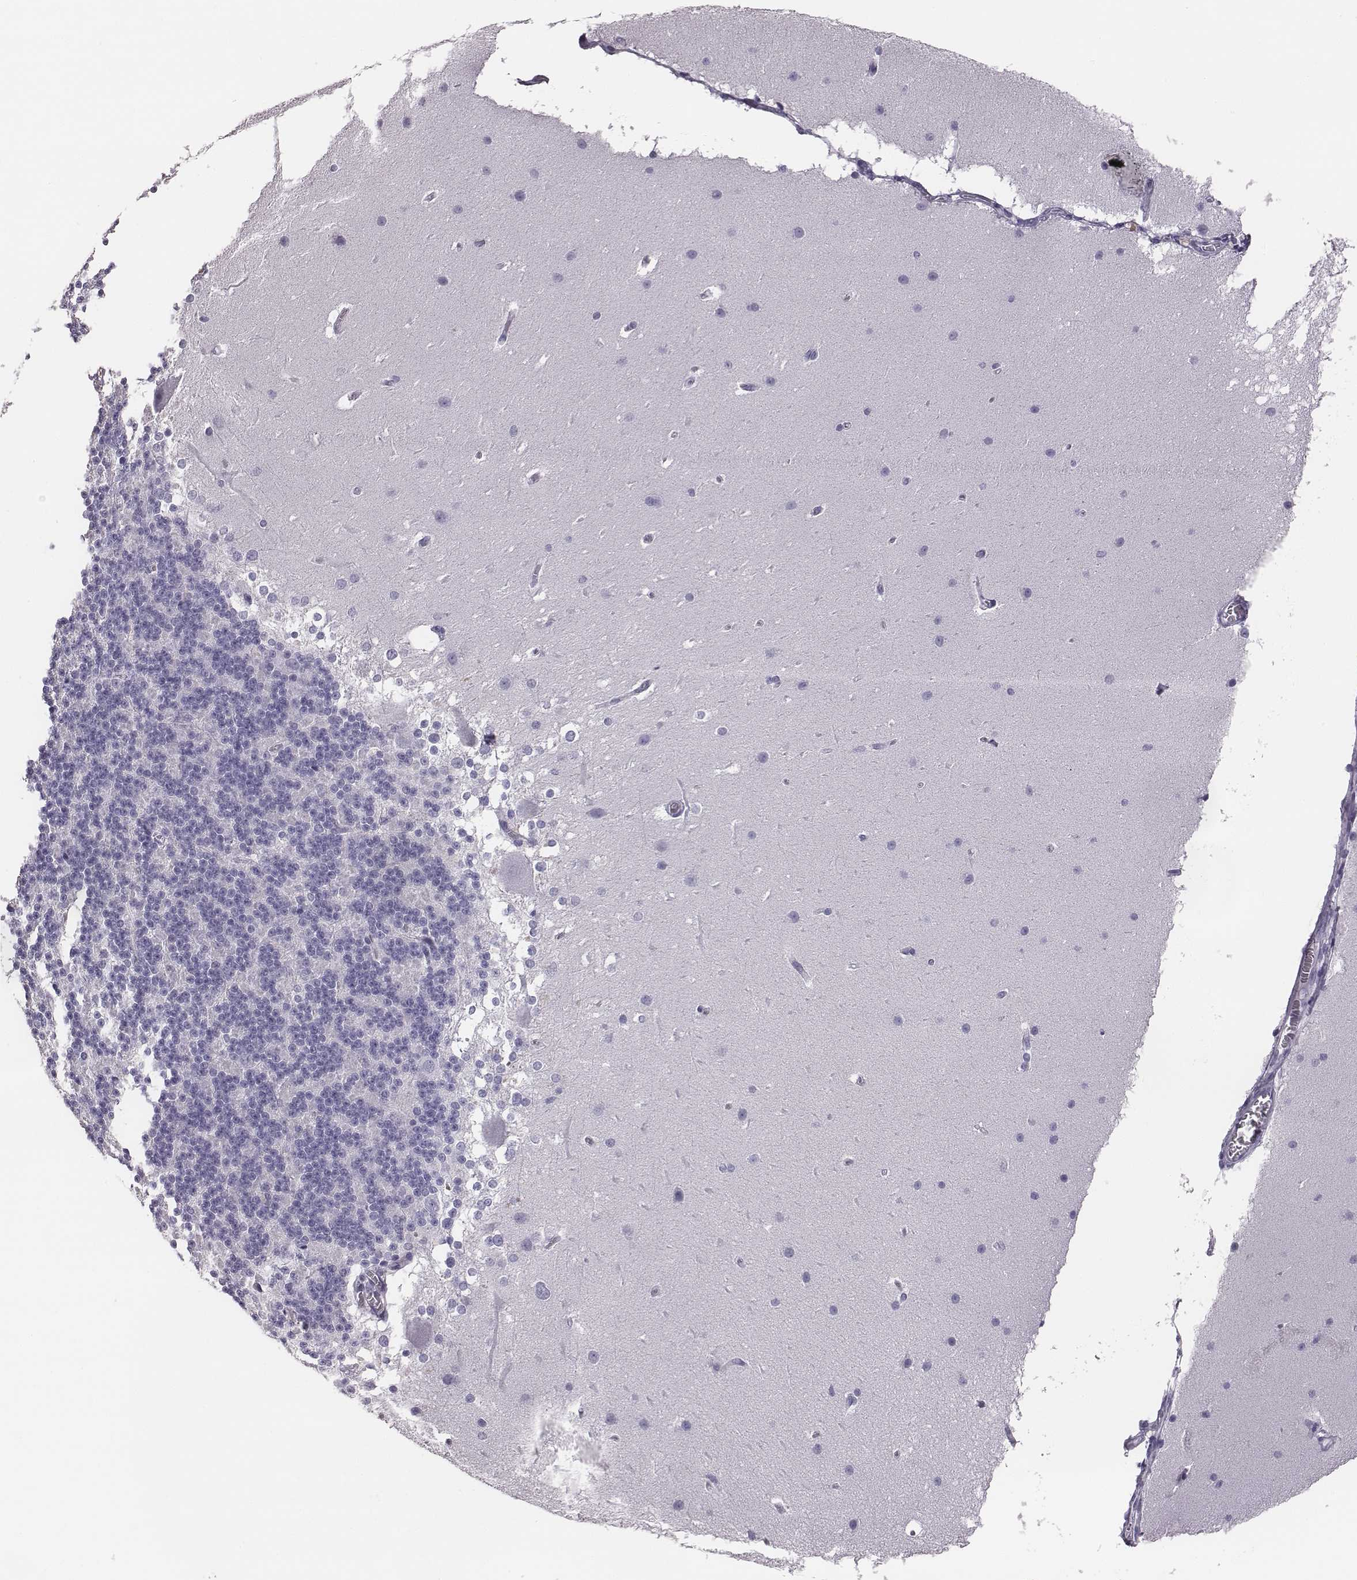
{"staining": {"intensity": "negative", "quantity": "none", "location": "none"}, "tissue": "cerebellum", "cell_type": "Cells in granular layer", "image_type": "normal", "snomed": [{"axis": "morphology", "description": "Normal tissue, NOS"}, {"axis": "topography", "description": "Cerebellum"}], "caption": "Immunohistochemistry (IHC) histopathology image of normal human cerebellum stained for a protein (brown), which demonstrates no positivity in cells in granular layer. Nuclei are stained in blue.", "gene": "ACOD1", "patient": {"sex": "female", "age": 19}}